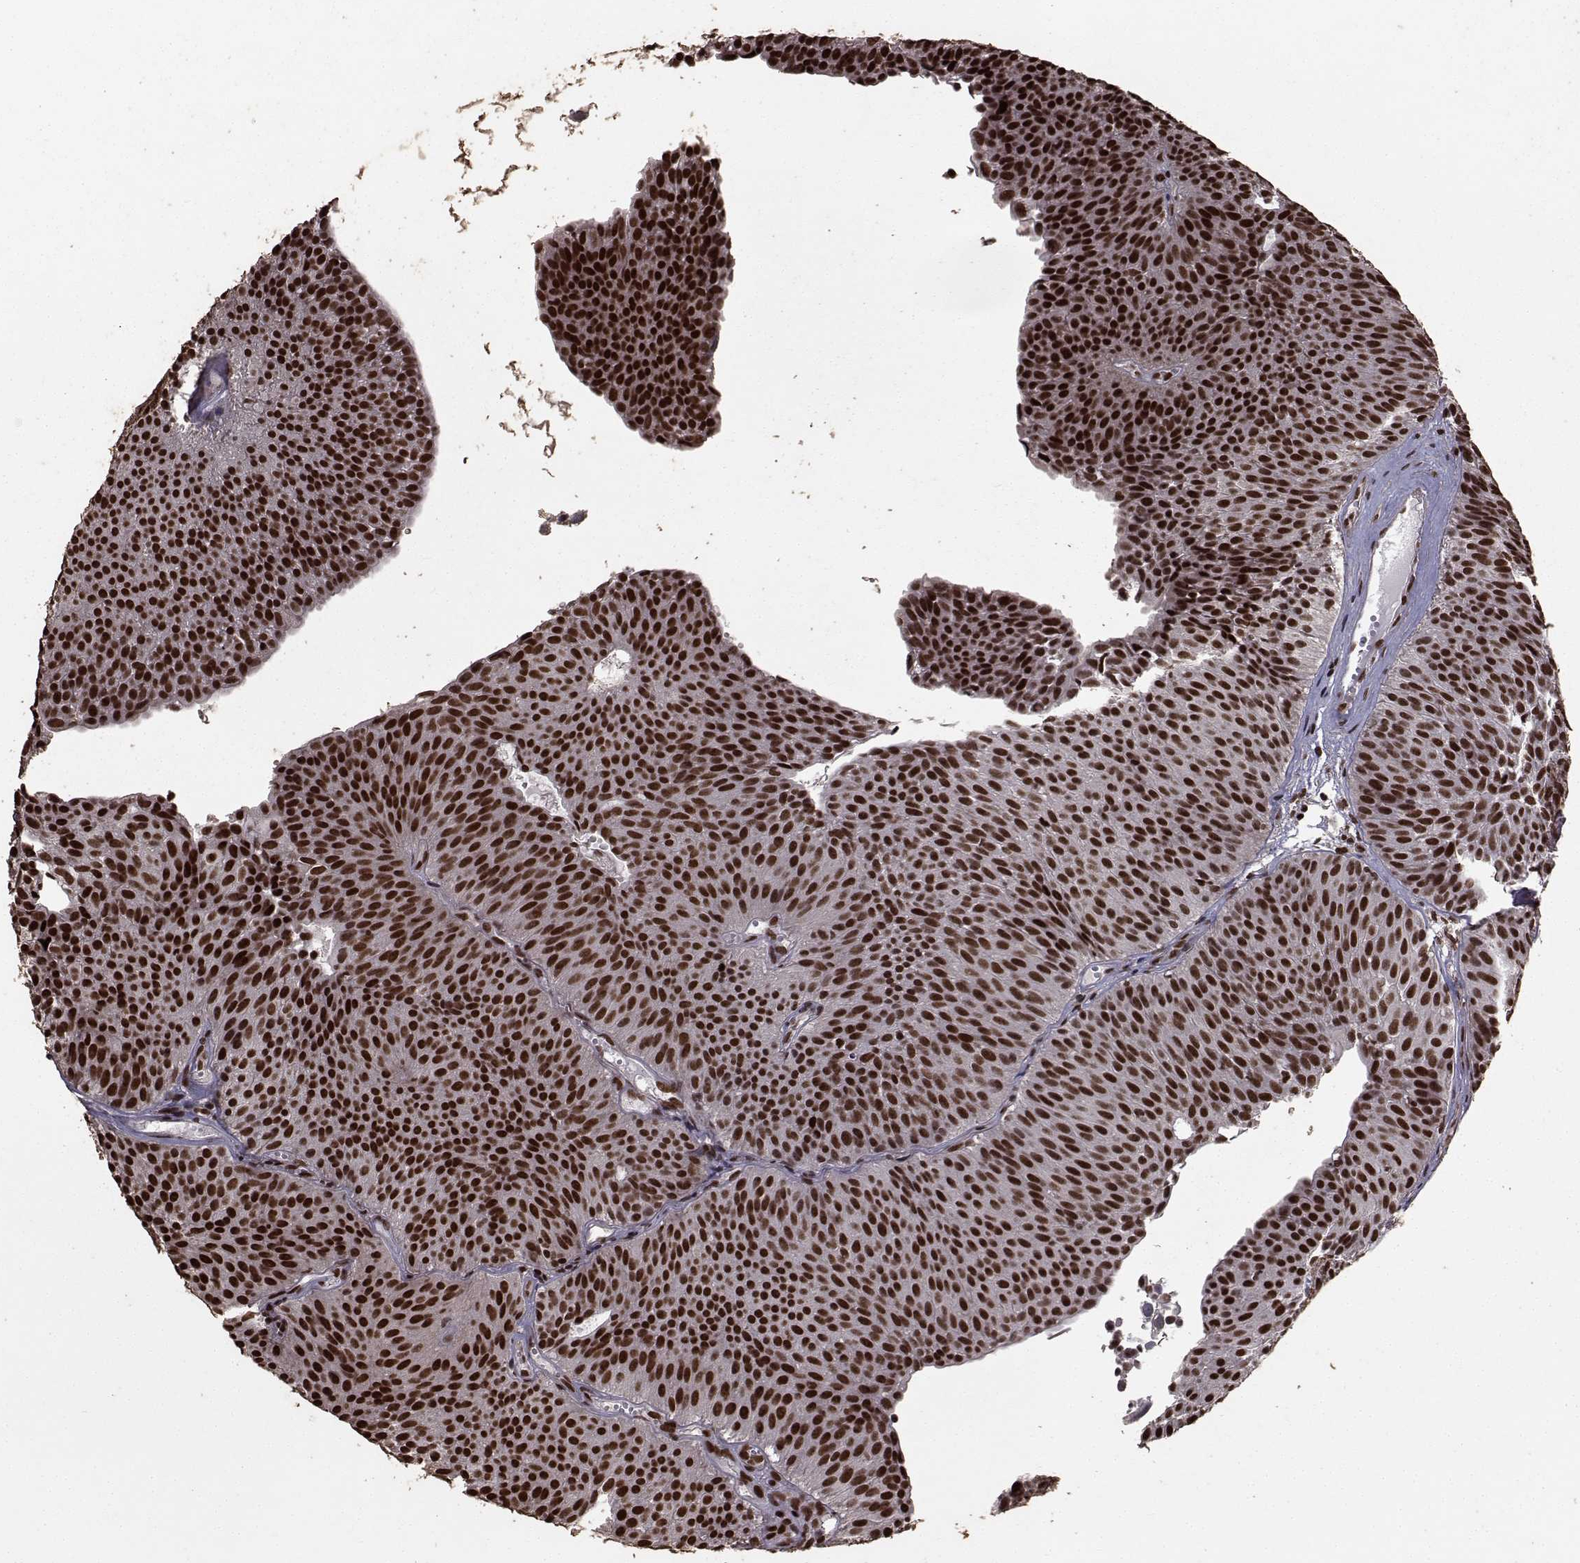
{"staining": {"intensity": "strong", "quantity": ">75%", "location": "nuclear"}, "tissue": "urothelial cancer", "cell_type": "Tumor cells", "image_type": "cancer", "snomed": [{"axis": "morphology", "description": "Urothelial carcinoma, Low grade"}, {"axis": "topography", "description": "Urinary bladder"}], "caption": "IHC staining of urothelial cancer, which reveals high levels of strong nuclear expression in about >75% of tumor cells indicating strong nuclear protein positivity. The staining was performed using DAB (3,3'-diaminobenzidine) (brown) for protein detection and nuclei were counterstained in hematoxylin (blue).", "gene": "SF1", "patient": {"sex": "male", "age": 63}}